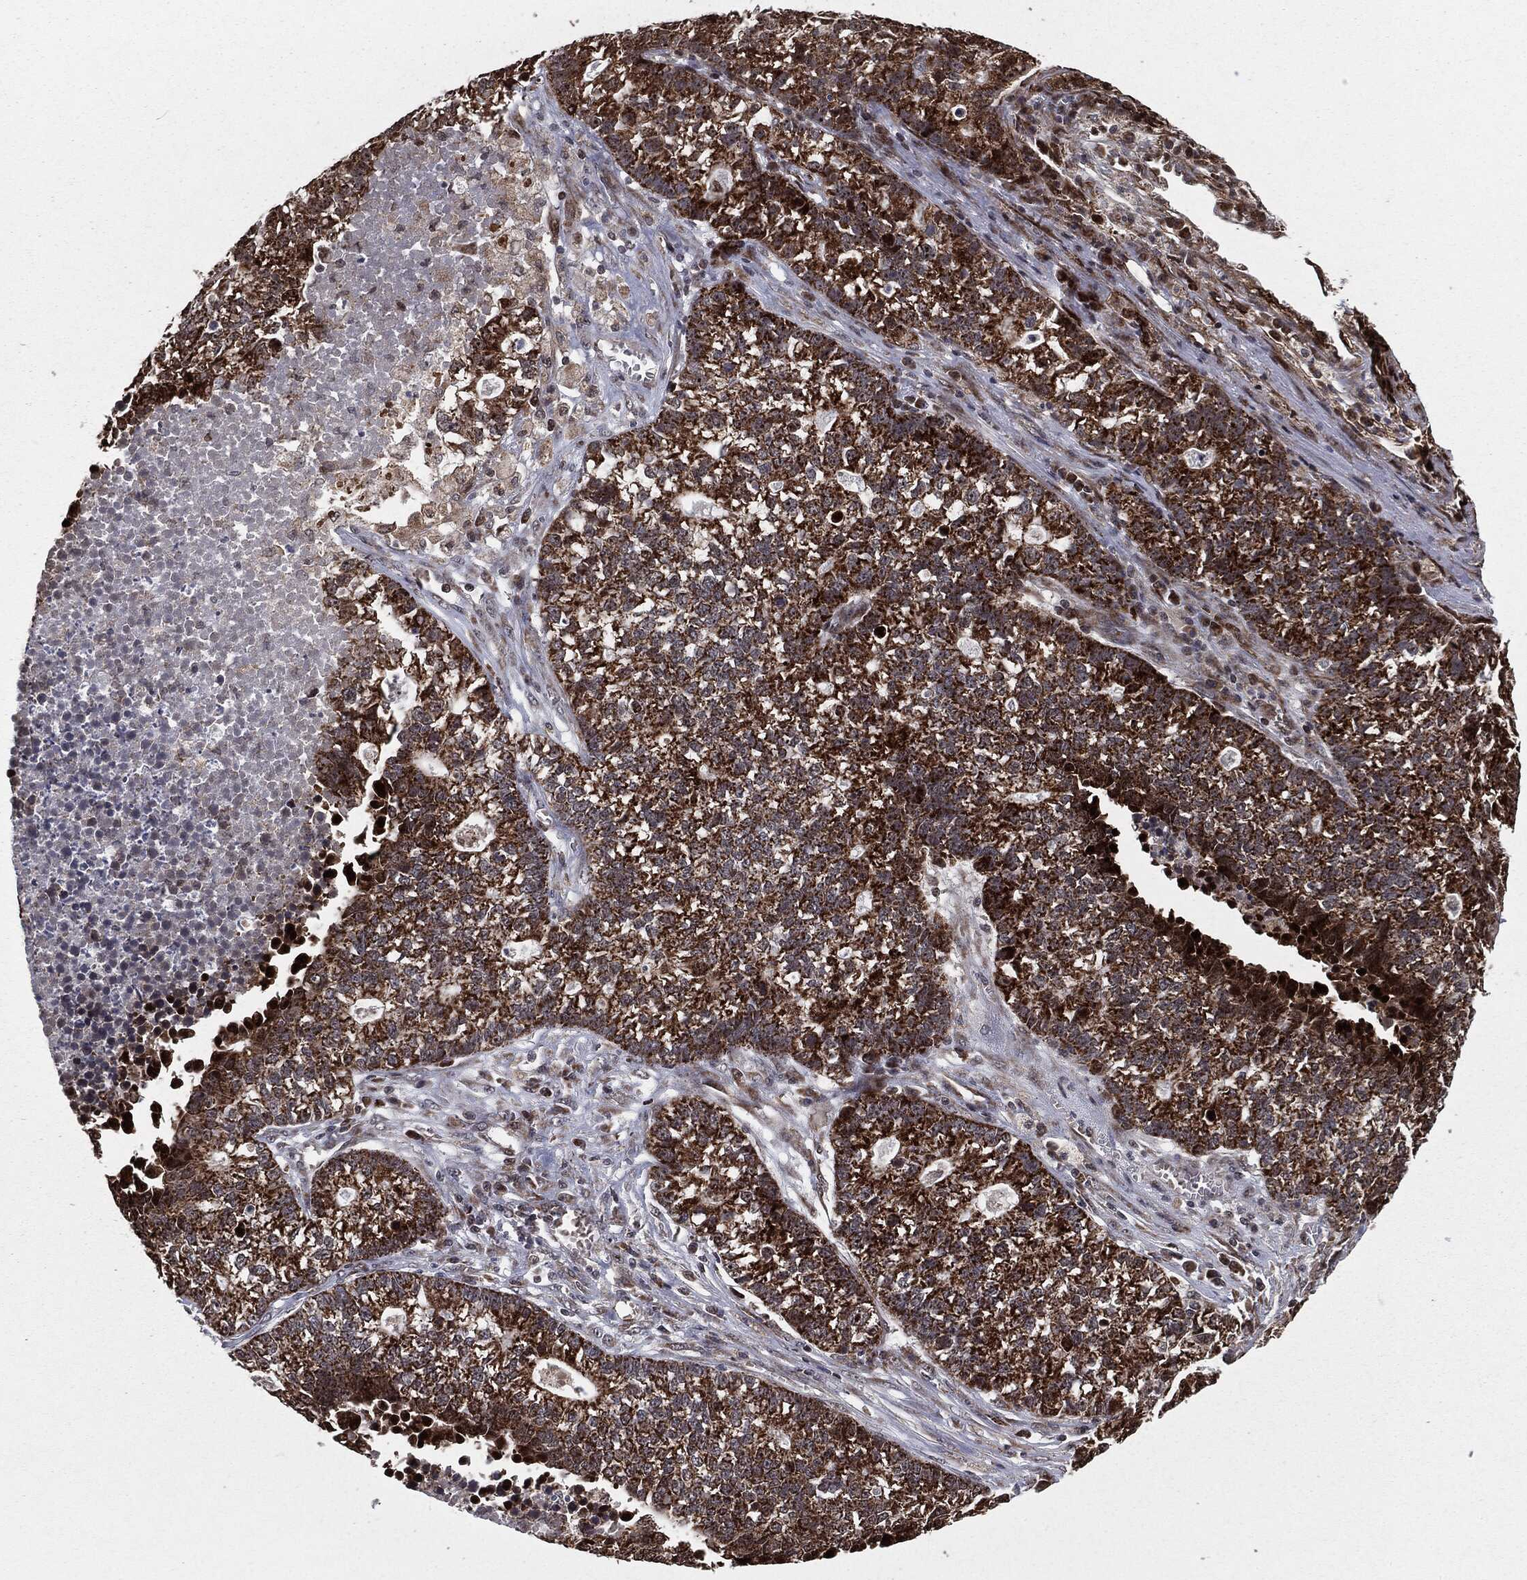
{"staining": {"intensity": "strong", "quantity": ">75%", "location": "cytoplasmic/membranous"}, "tissue": "lung cancer", "cell_type": "Tumor cells", "image_type": "cancer", "snomed": [{"axis": "morphology", "description": "Adenocarcinoma, NOS"}, {"axis": "topography", "description": "Lung"}], "caption": "Immunohistochemistry (IHC) (DAB) staining of human adenocarcinoma (lung) shows strong cytoplasmic/membranous protein staining in about >75% of tumor cells. (Stains: DAB (3,3'-diaminobenzidine) in brown, nuclei in blue, Microscopy: brightfield microscopy at high magnification).", "gene": "CHCHD2", "patient": {"sex": "male", "age": 57}}